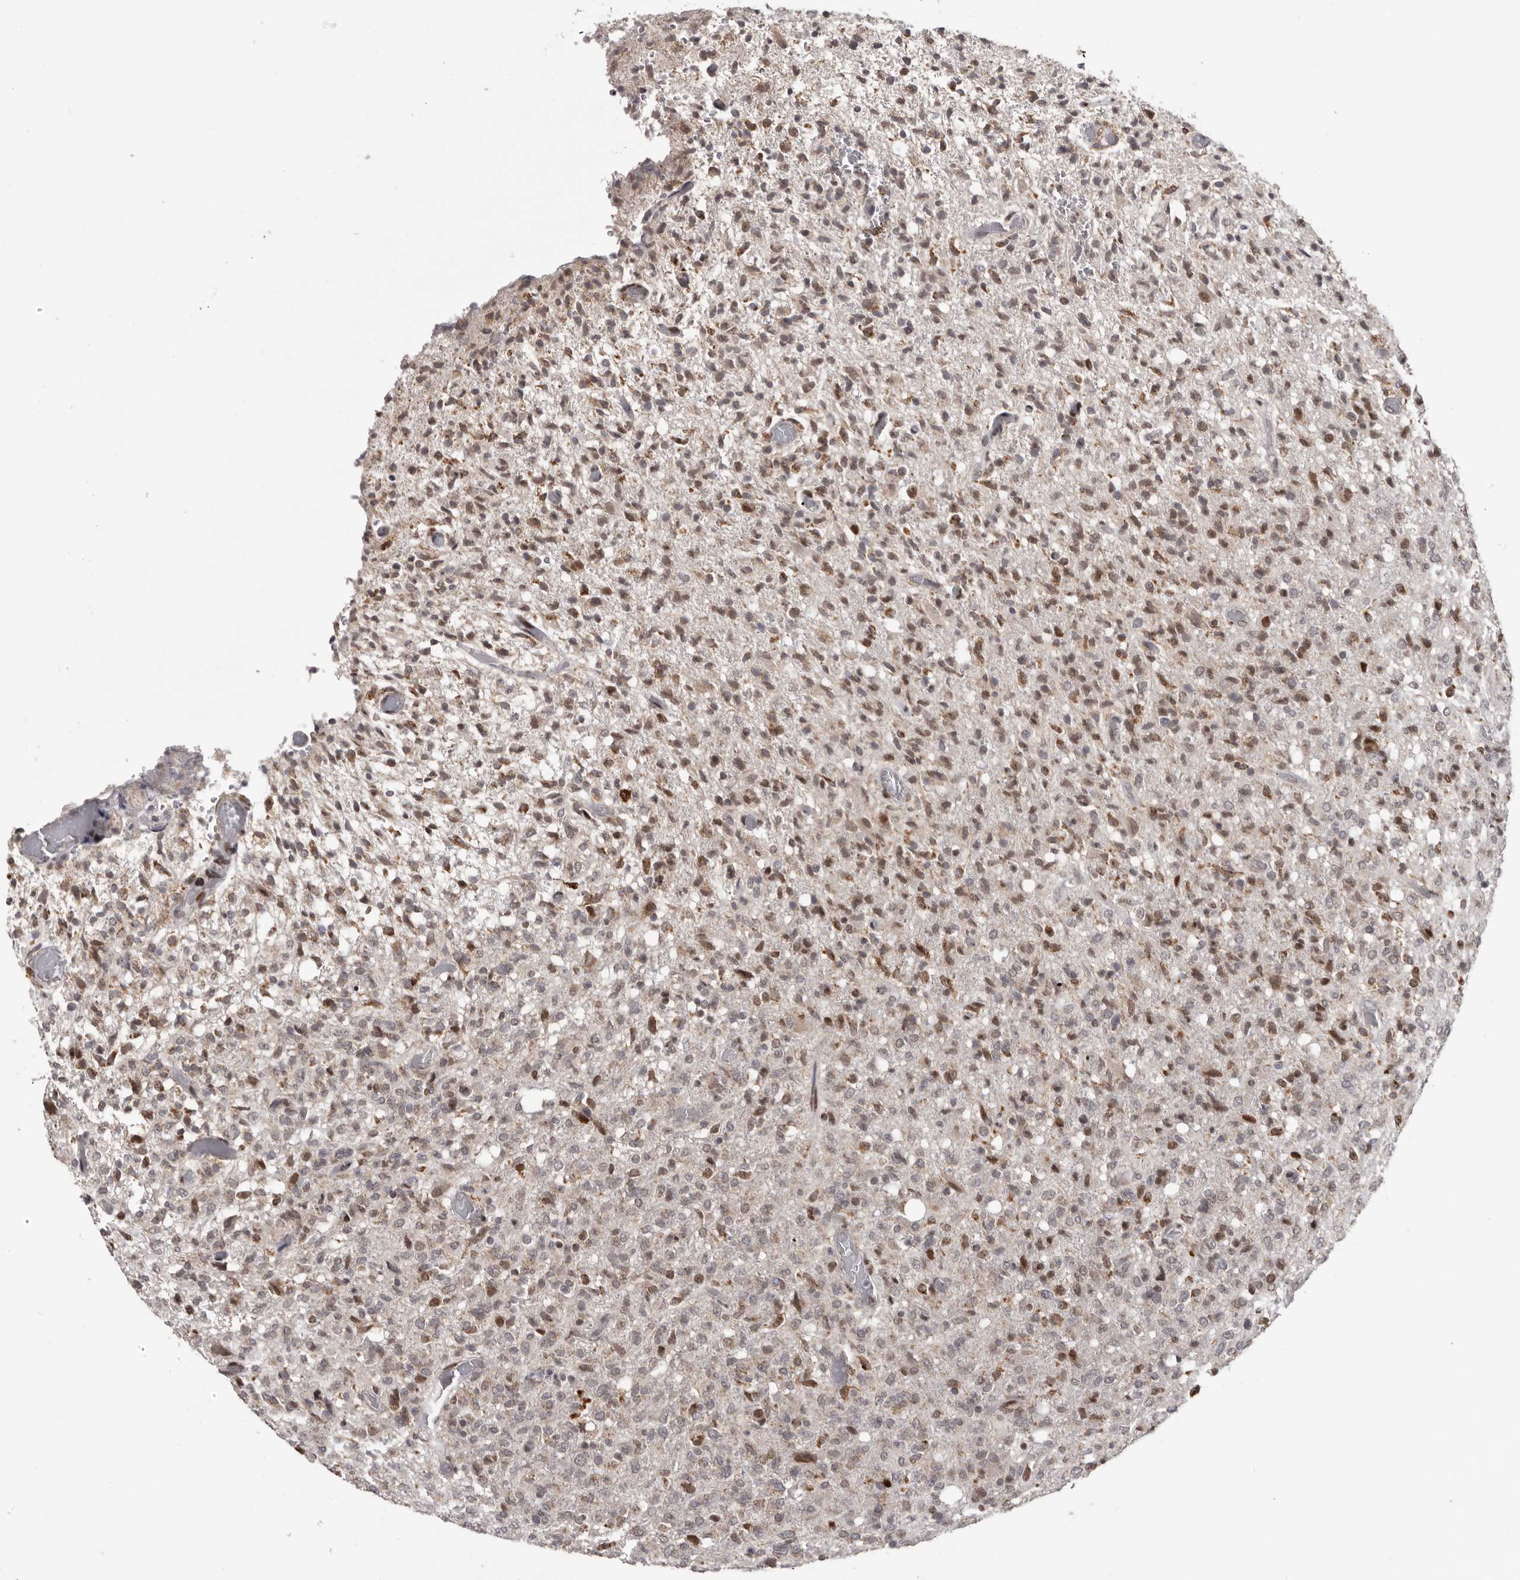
{"staining": {"intensity": "moderate", "quantity": ">75%", "location": "cytoplasmic/membranous"}, "tissue": "glioma", "cell_type": "Tumor cells", "image_type": "cancer", "snomed": [{"axis": "morphology", "description": "Glioma, malignant, High grade"}, {"axis": "topography", "description": "Brain"}], "caption": "IHC of human high-grade glioma (malignant) shows medium levels of moderate cytoplasmic/membranous expression in about >75% of tumor cells.", "gene": "C17orf99", "patient": {"sex": "female", "age": 57}}